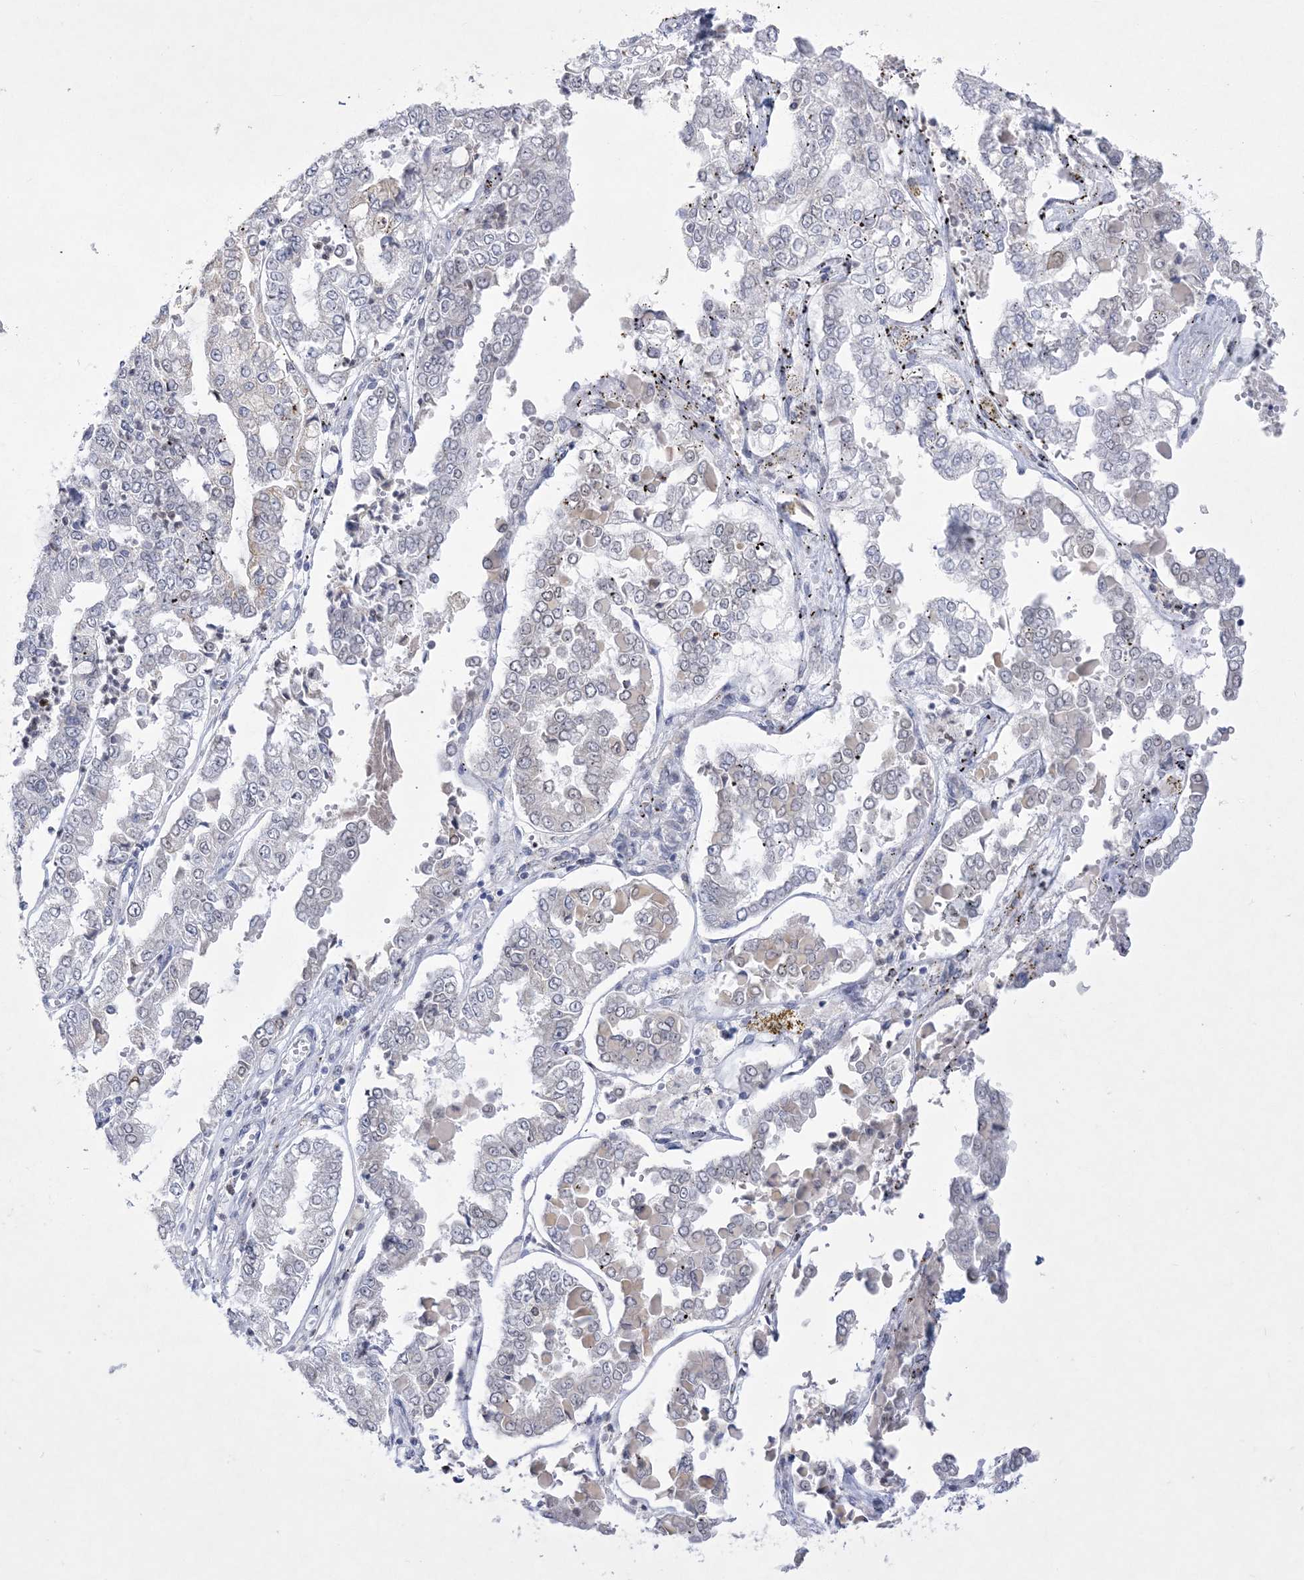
{"staining": {"intensity": "negative", "quantity": "none", "location": "none"}, "tissue": "stomach cancer", "cell_type": "Tumor cells", "image_type": "cancer", "snomed": [{"axis": "morphology", "description": "Adenocarcinoma, NOS"}, {"axis": "topography", "description": "Stomach"}], "caption": "High magnification brightfield microscopy of stomach cancer stained with DAB (brown) and counterstained with hematoxylin (blue): tumor cells show no significant positivity.", "gene": "WDR27", "patient": {"sex": "male", "age": 76}}